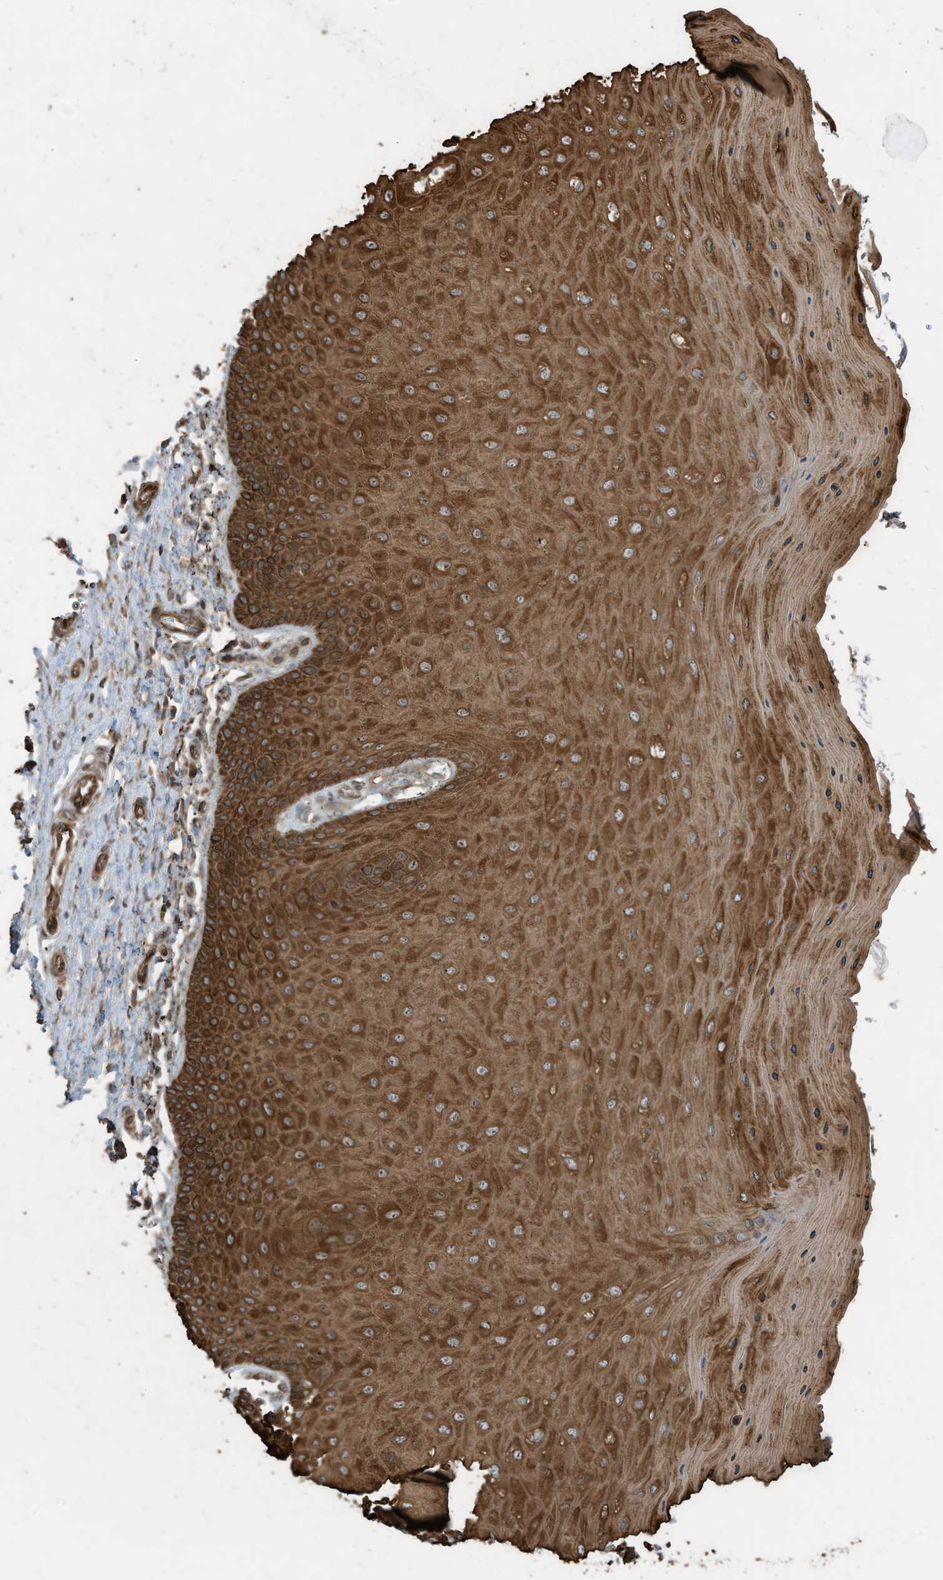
{"staining": {"intensity": "moderate", "quantity": ">75%", "location": "cytoplasmic/membranous"}, "tissue": "cervix", "cell_type": "Glandular cells", "image_type": "normal", "snomed": [{"axis": "morphology", "description": "Normal tissue, NOS"}, {"axis": "topography", "description": "Cervix"}], "caption": "Cervix stained for a protein (brown) displays moderate cytoplasmic/membranous positive positivity in approximately >75% of glandular cells.", "gene": "ZNF653", "patient": {"sex": "female", "age": 55}}